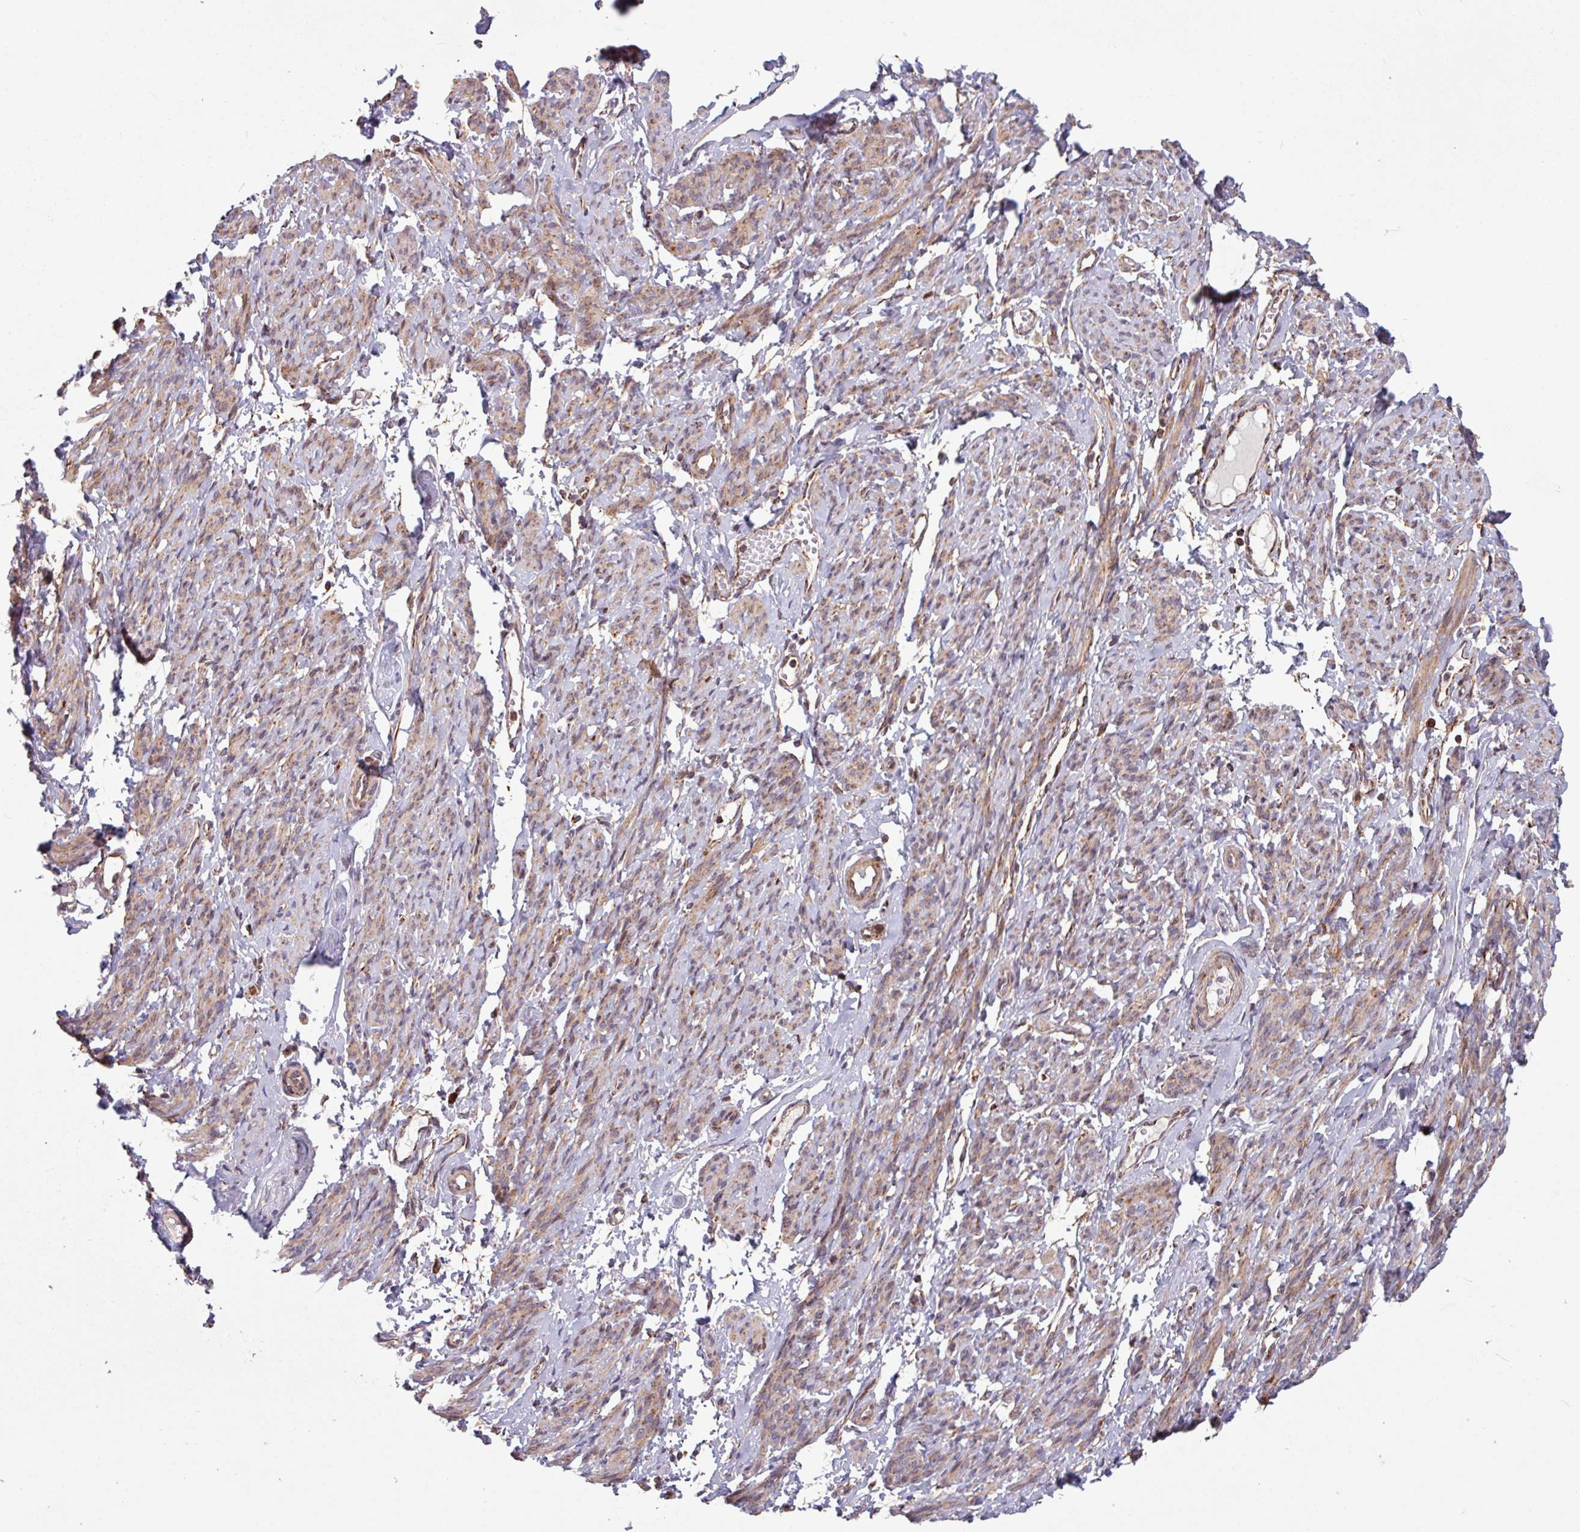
{"staining": {"intensity": "weak", "quantity": ">75%", "location": "cytoplasmic/membranous"}, "tissue": "smooth muscle", "cell_type": "Smooth muscle cells", "image_type": "normal", "snomed": [{"axis": "morphology", "description": "Normal tissue, NOS"}, {"axis": "topography", "description": "Smooth muscle"}], "caption": "Smooth muscle cells display low levels of weak cytoplasmic/membranous expression in about >75% of cells in benign human smooth muscle.", "gene": "COX7C", "patient": {"sex": "female", "age": 65}}